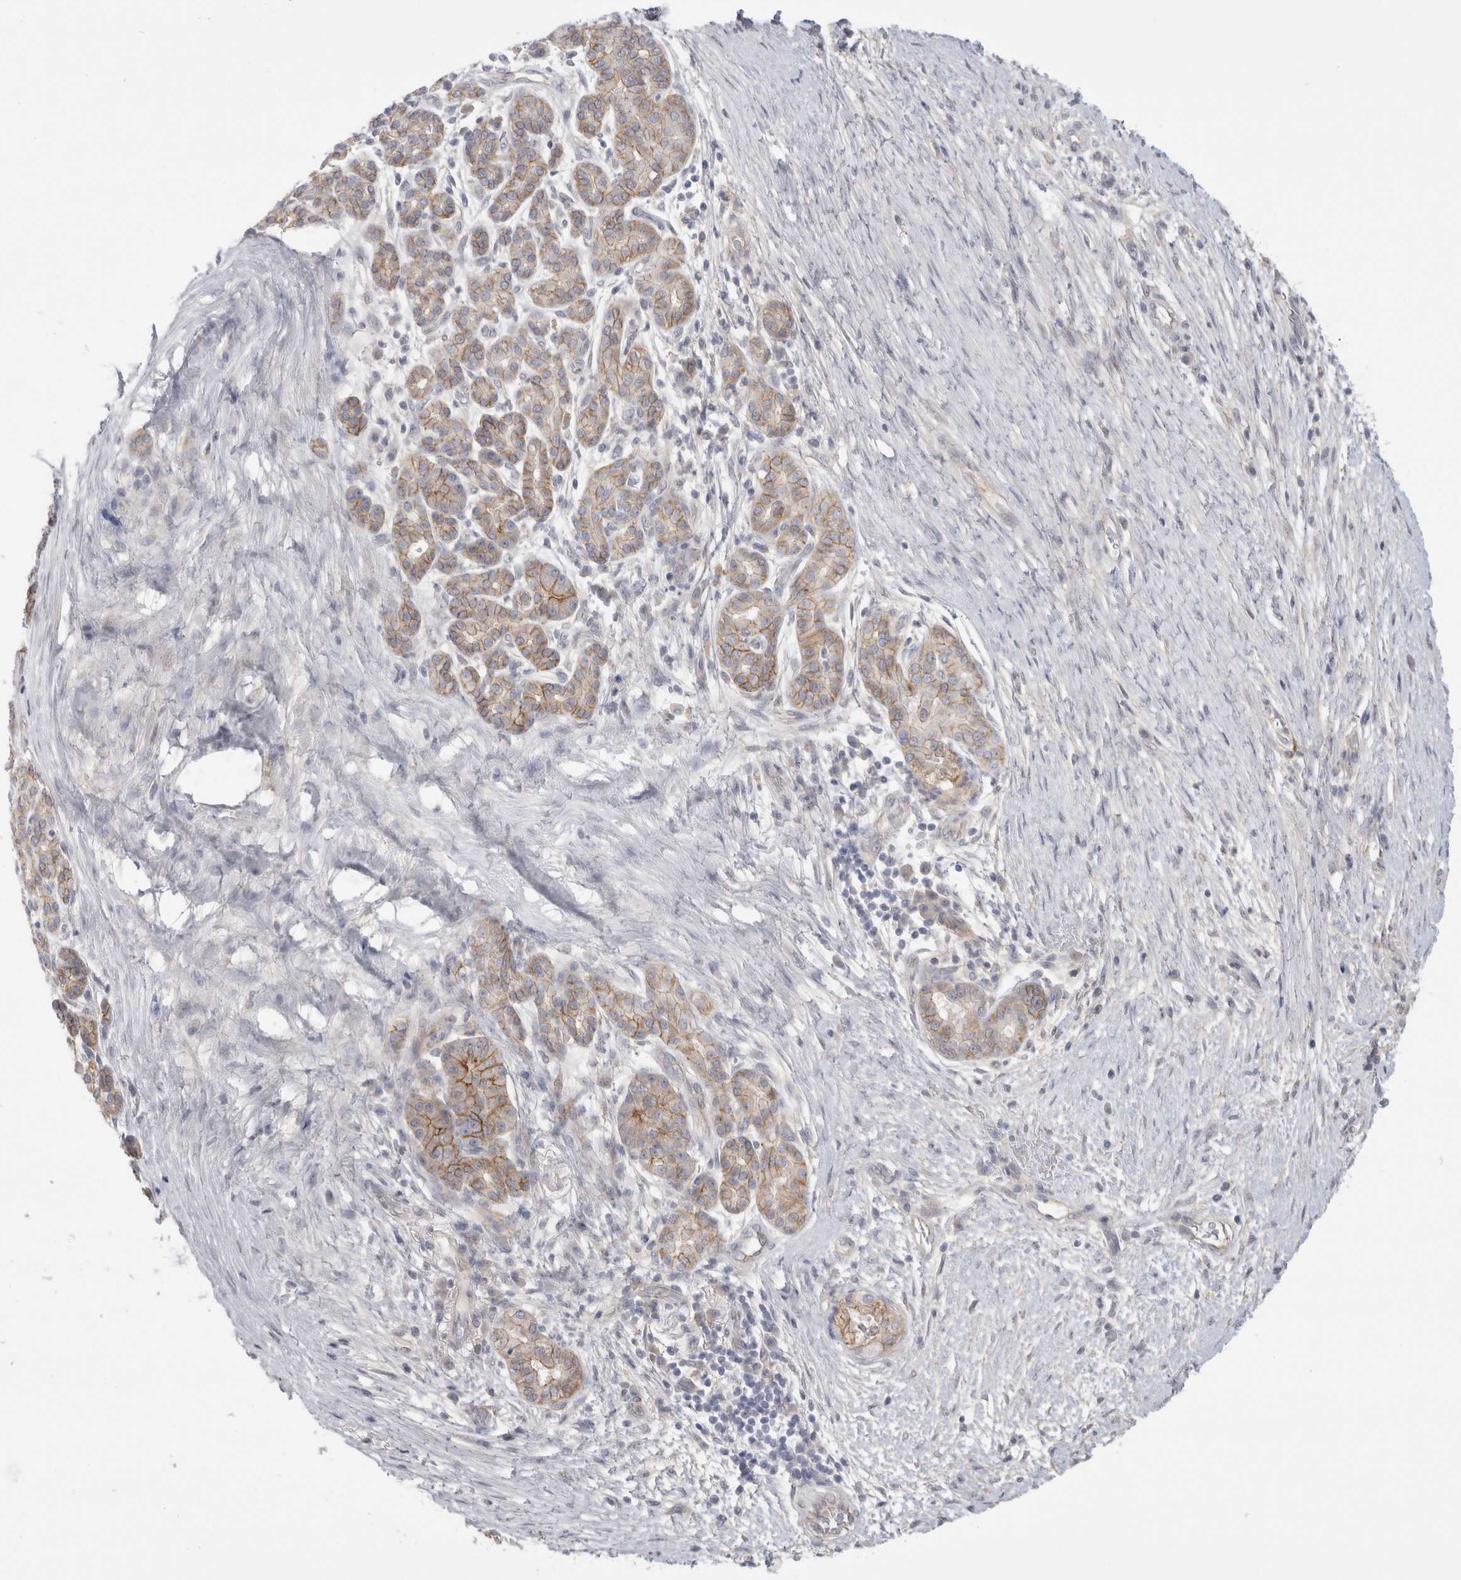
{"staining": {"intensity": "weak", "quantity": "25%-75%", "location": "cytoplasmic/membranous"}, "tissue": "pancreatic cancer", "cell_type": "Tumor cells", "image_type": "cancer", "snomed": [{"axis": "morphology", "description": "Adenocarcinoma, NOS"}, {"axis": "topography", "description": "Pancreas"}], "caption": "Pancreatic cancer was stained to show a protein in brown. There is low levels of weak cytoplasmic/membranous staining in approximately 25%-75% of tumor cells.", "gene": "VANGL1", "patient": {"sex": "male", "age": 72}}